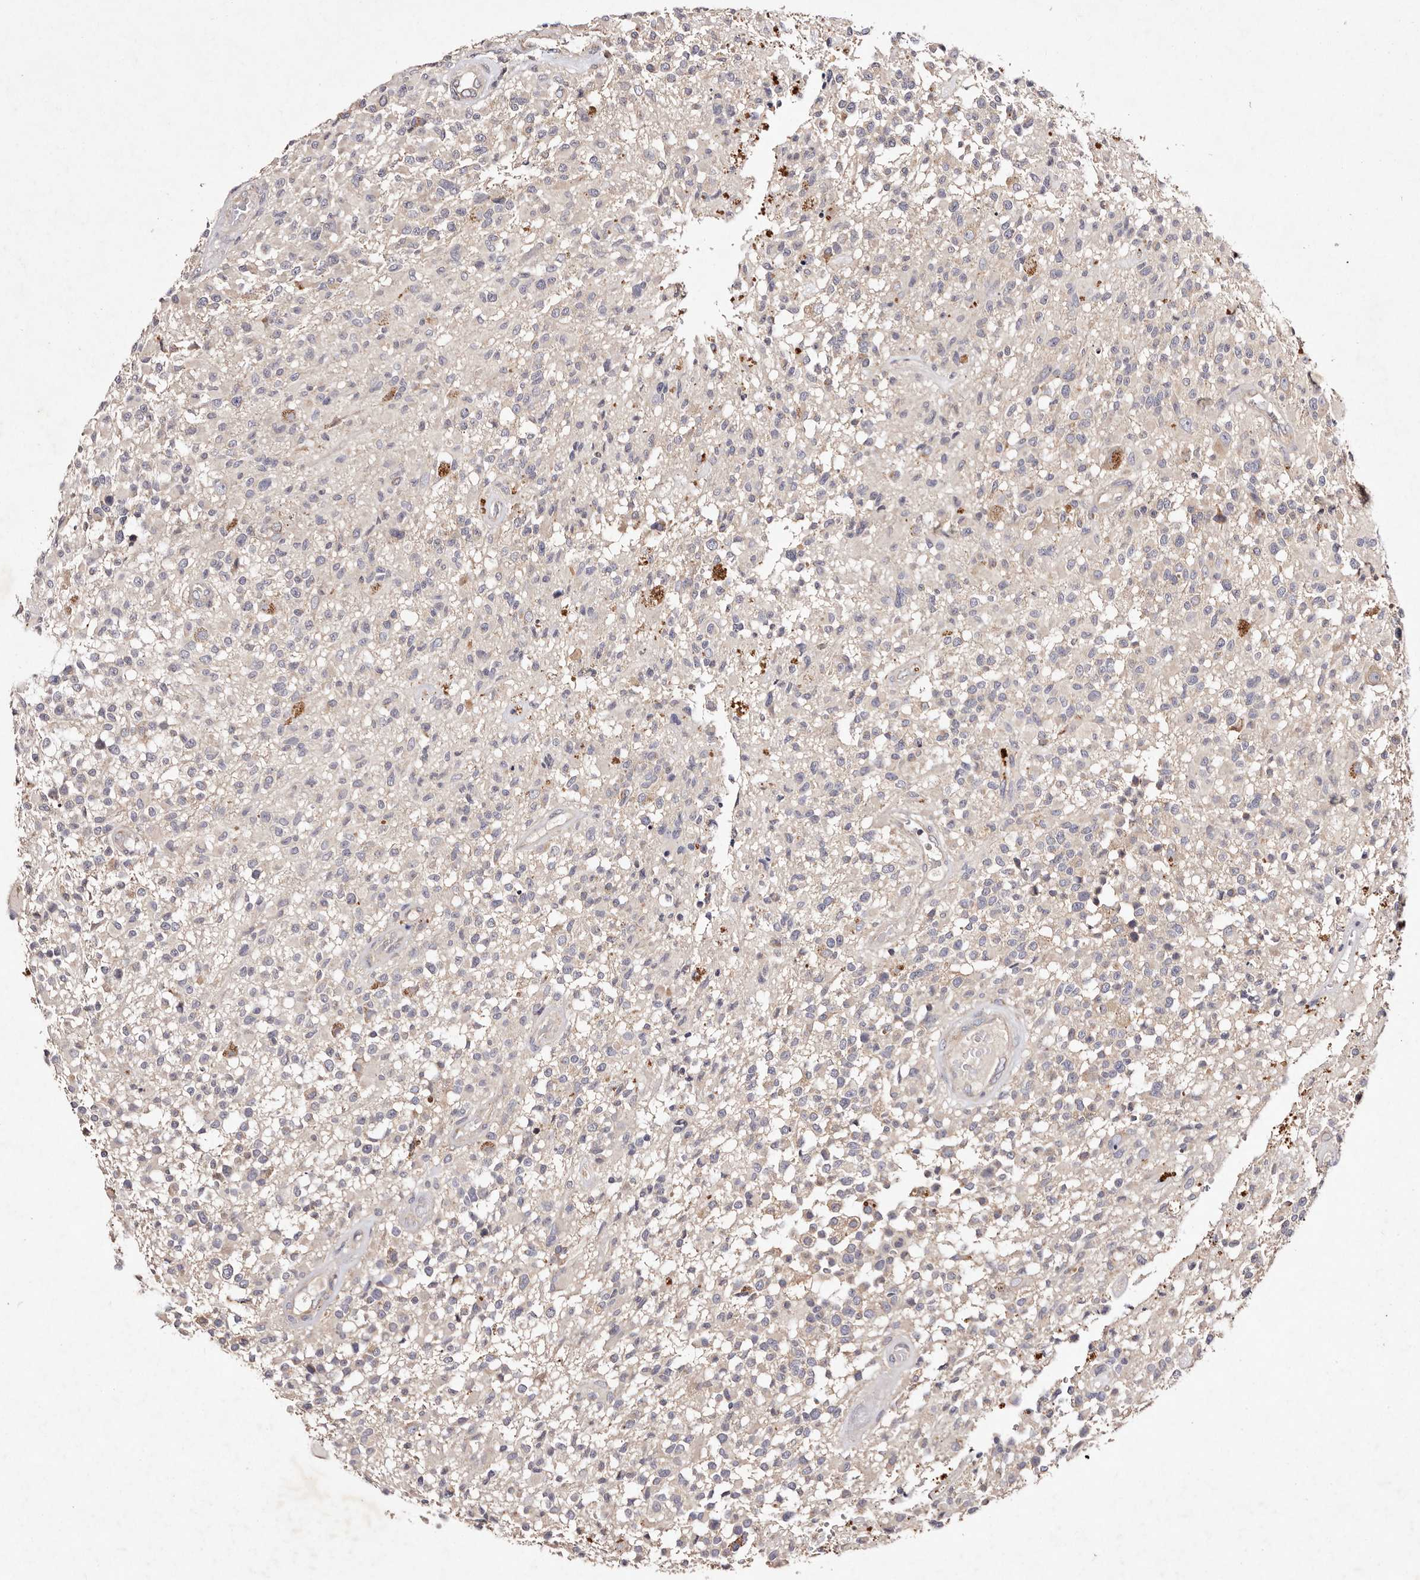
{"staining": {"intensity": "negative", "quantity": "none", "location": "none"}, "tissue": "glioma", "cell_type": "Tumor cells", "image_type": "cancer", "snomed": [{"axis": "morphology", "description": "Glioma, malignant, High grade"}, {"axis": "morphology", "description": "Glioblastoma, NOS"}, {"axis": "topography", "description": "Brain"}], "caption": "Tumor cells show no significant positivity in malignant high-grade glioma.", "gene": "TSC2", "patient": {"sex": "male", "age": 60}}